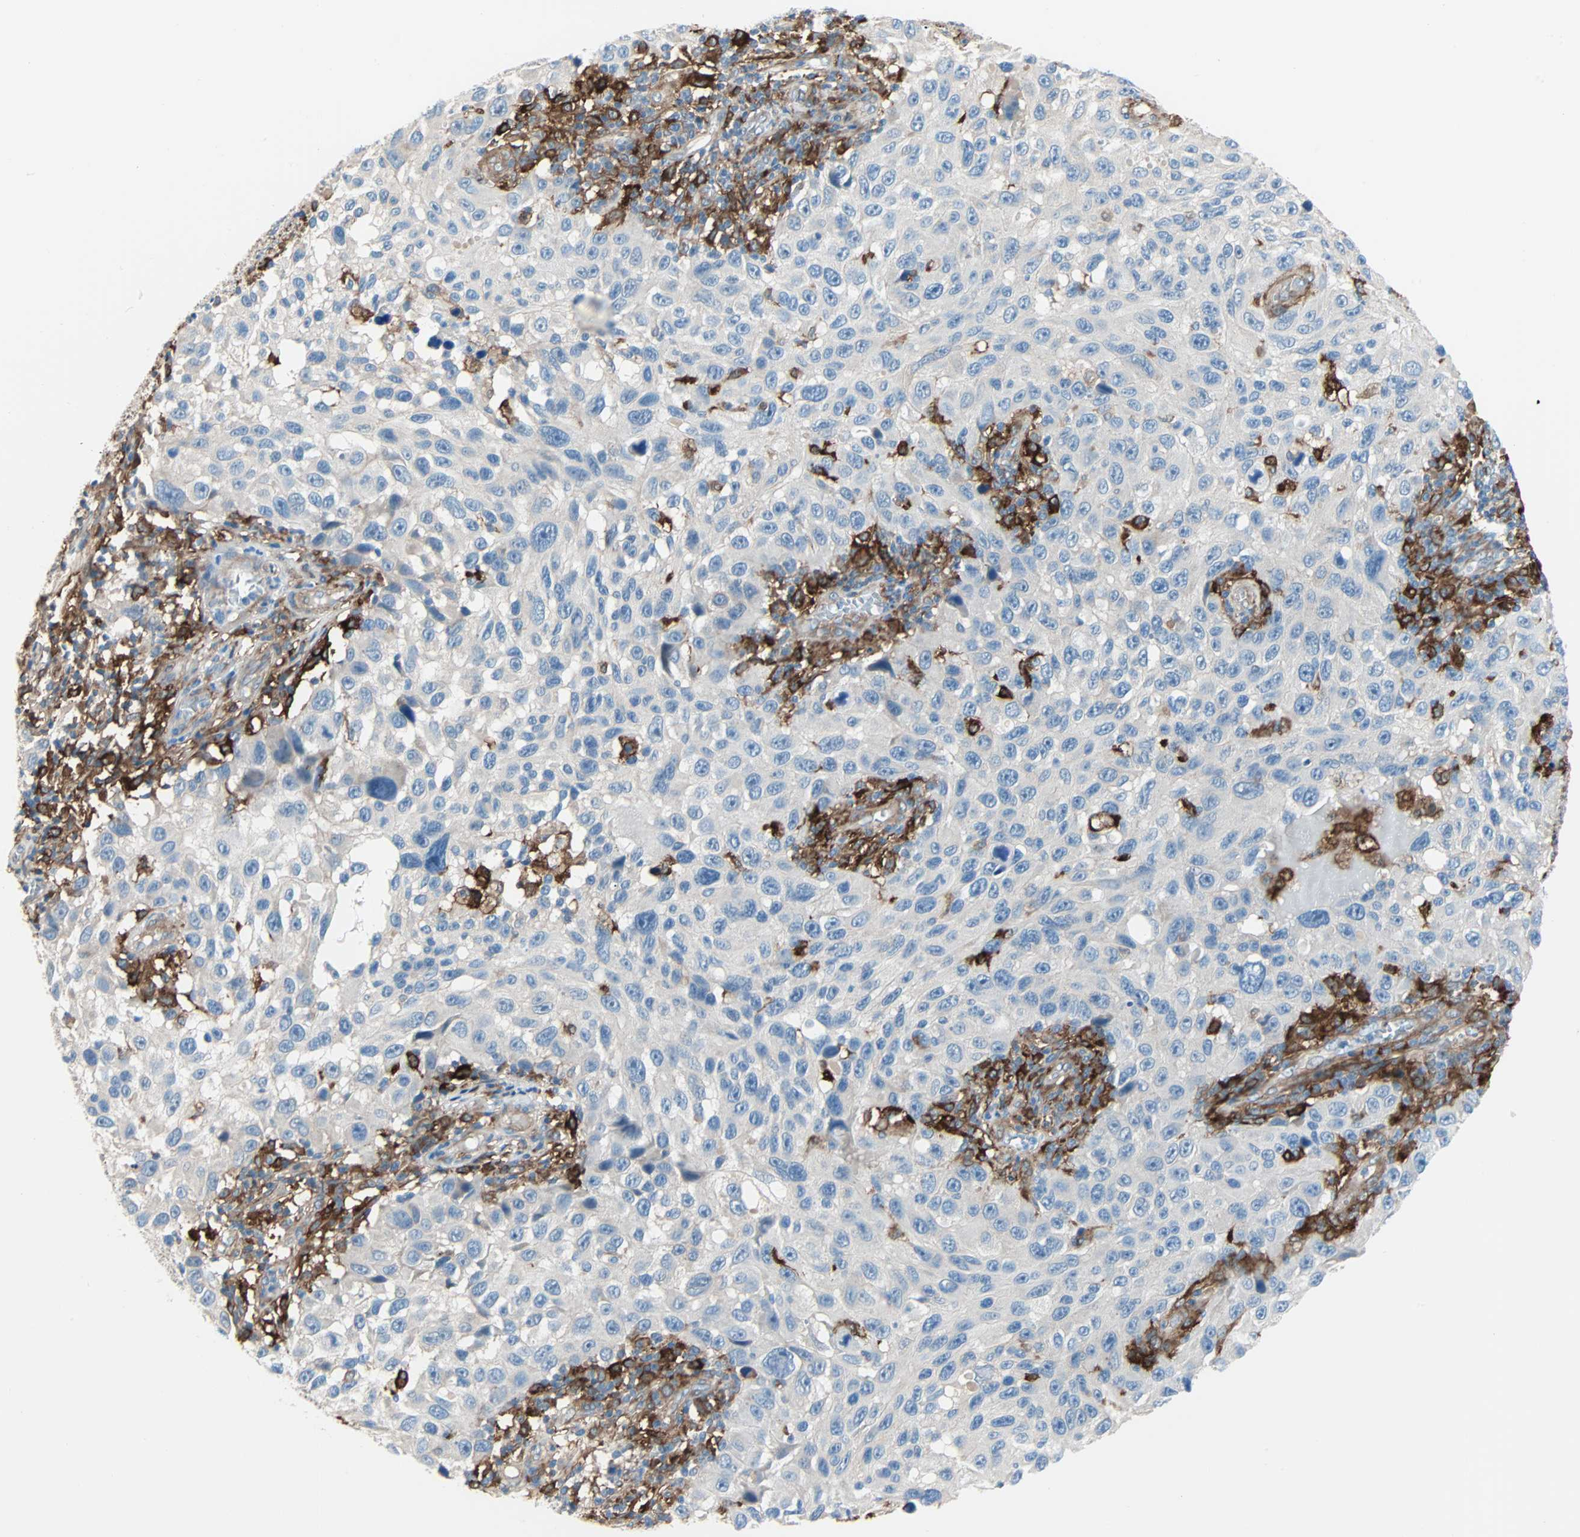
{"staining": {"intensity": "negative", "quantity": "none", "location": "none"}, "tissue": "melanoma", "cell_type": "Tumor cells", "image_type": "cancer", "snomed": [{"axis": "morphology", "description": "Malignant melanoma, NOS"}, {"axis": "topography", "description": "Skin"}], "caption": "Tumor cells are negative for brown protein staining in malignant melanoma.", "gene": "EPB41L2", "patient": {"sex": "male", "age": 53}}